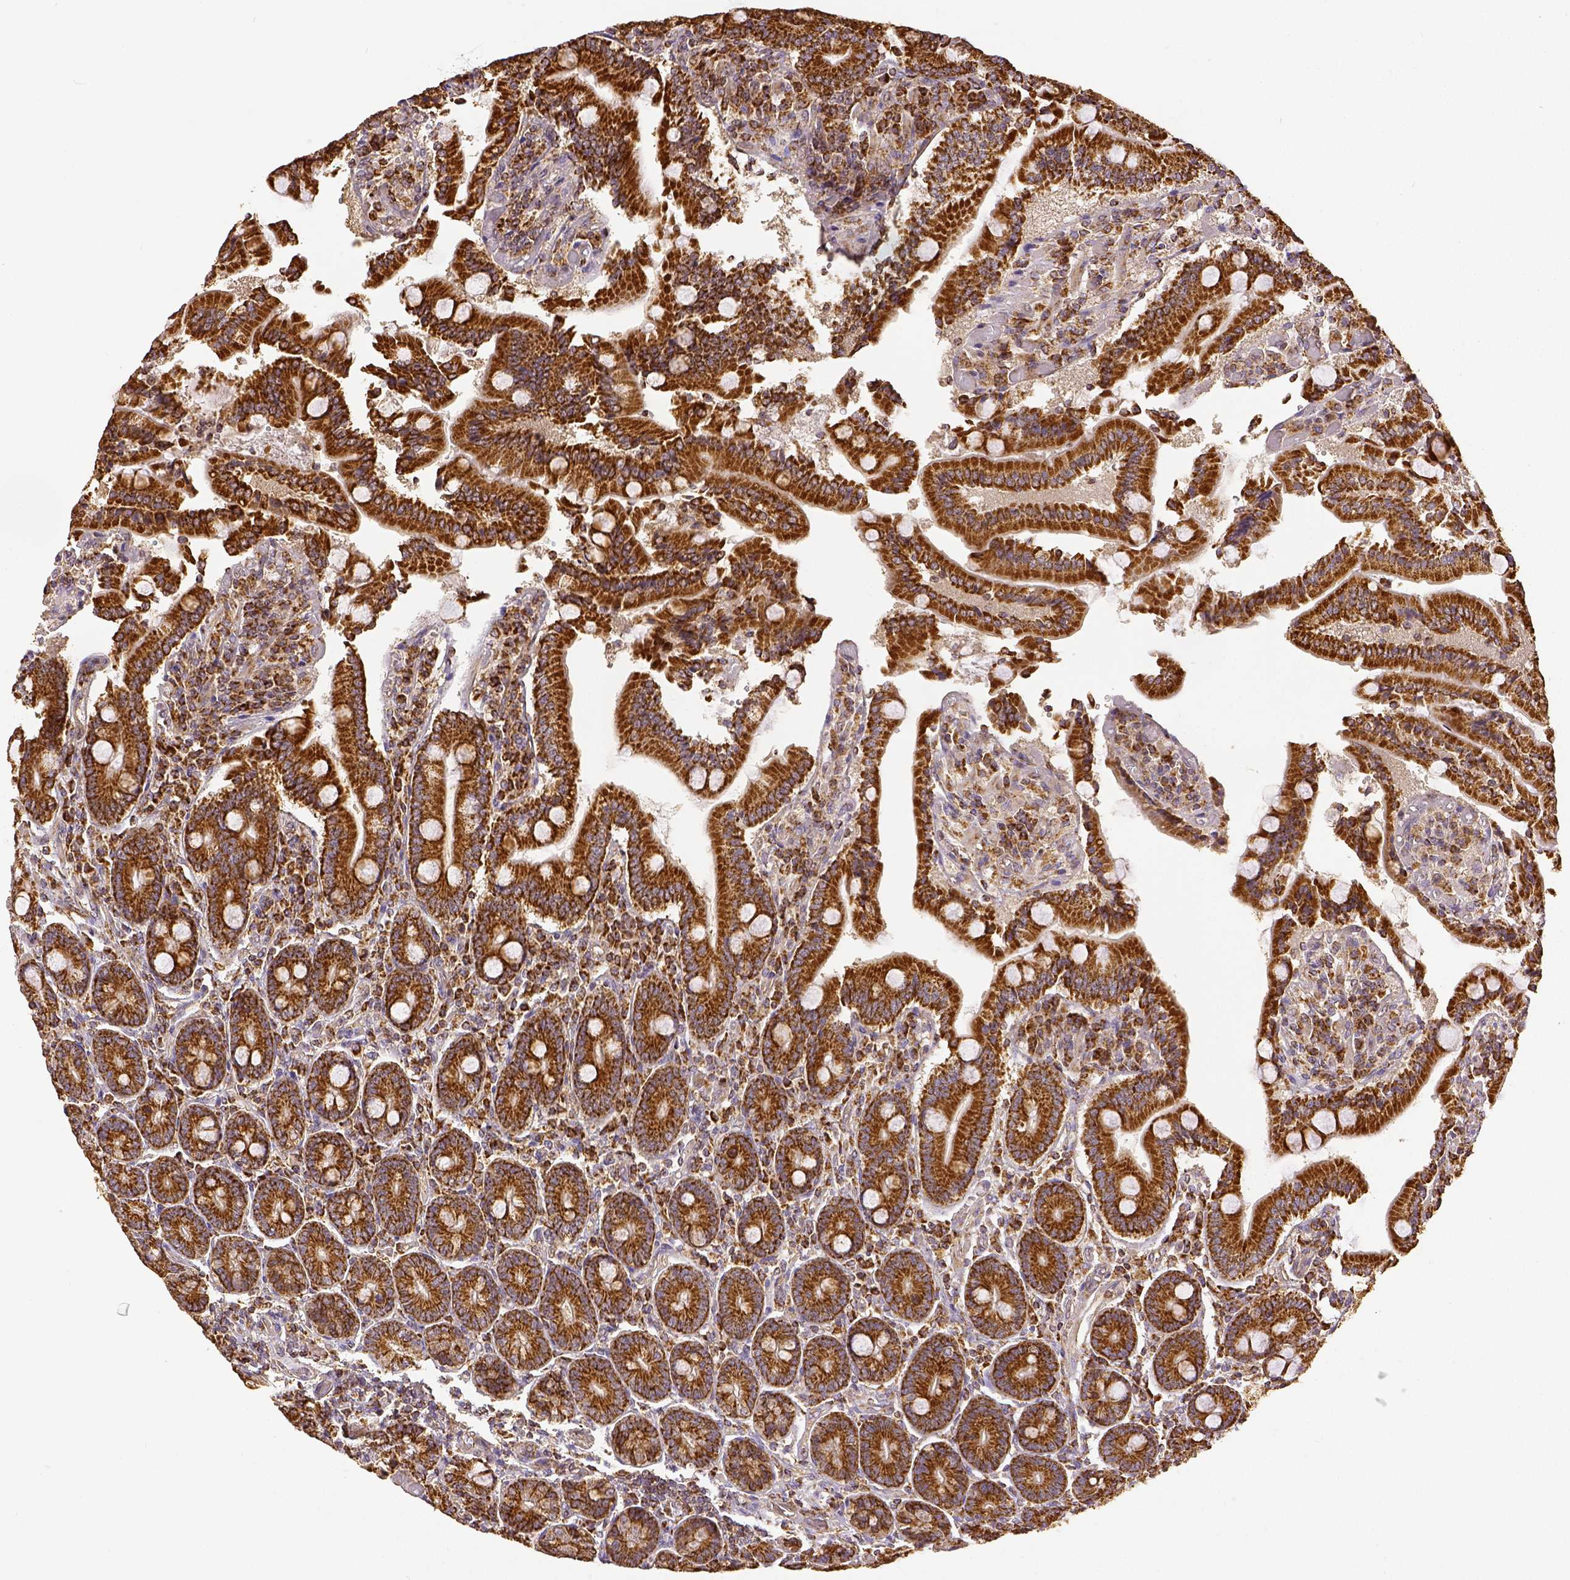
{"staining": {"intensity": "strong", "quantity": ">75%", "location": "cytoplasmic/membranous"}, "tissue": "duodenum", "cell_type": "Glandular cells", "image_type": "normal", "snomed": [{"axis": "morphology", "description": "Normal tissue, NOS"}, {"axis": "topography", "description": "Duodenum"}], "caption": "Immunohistochemical staining of normal duodenum exhibits >75% levels of strong cytoplasmic/membranous protein positivity in approximately >75% of glandular cells.", "gene": "SDHB", "patient": {"sex": "female", "age": 62}}